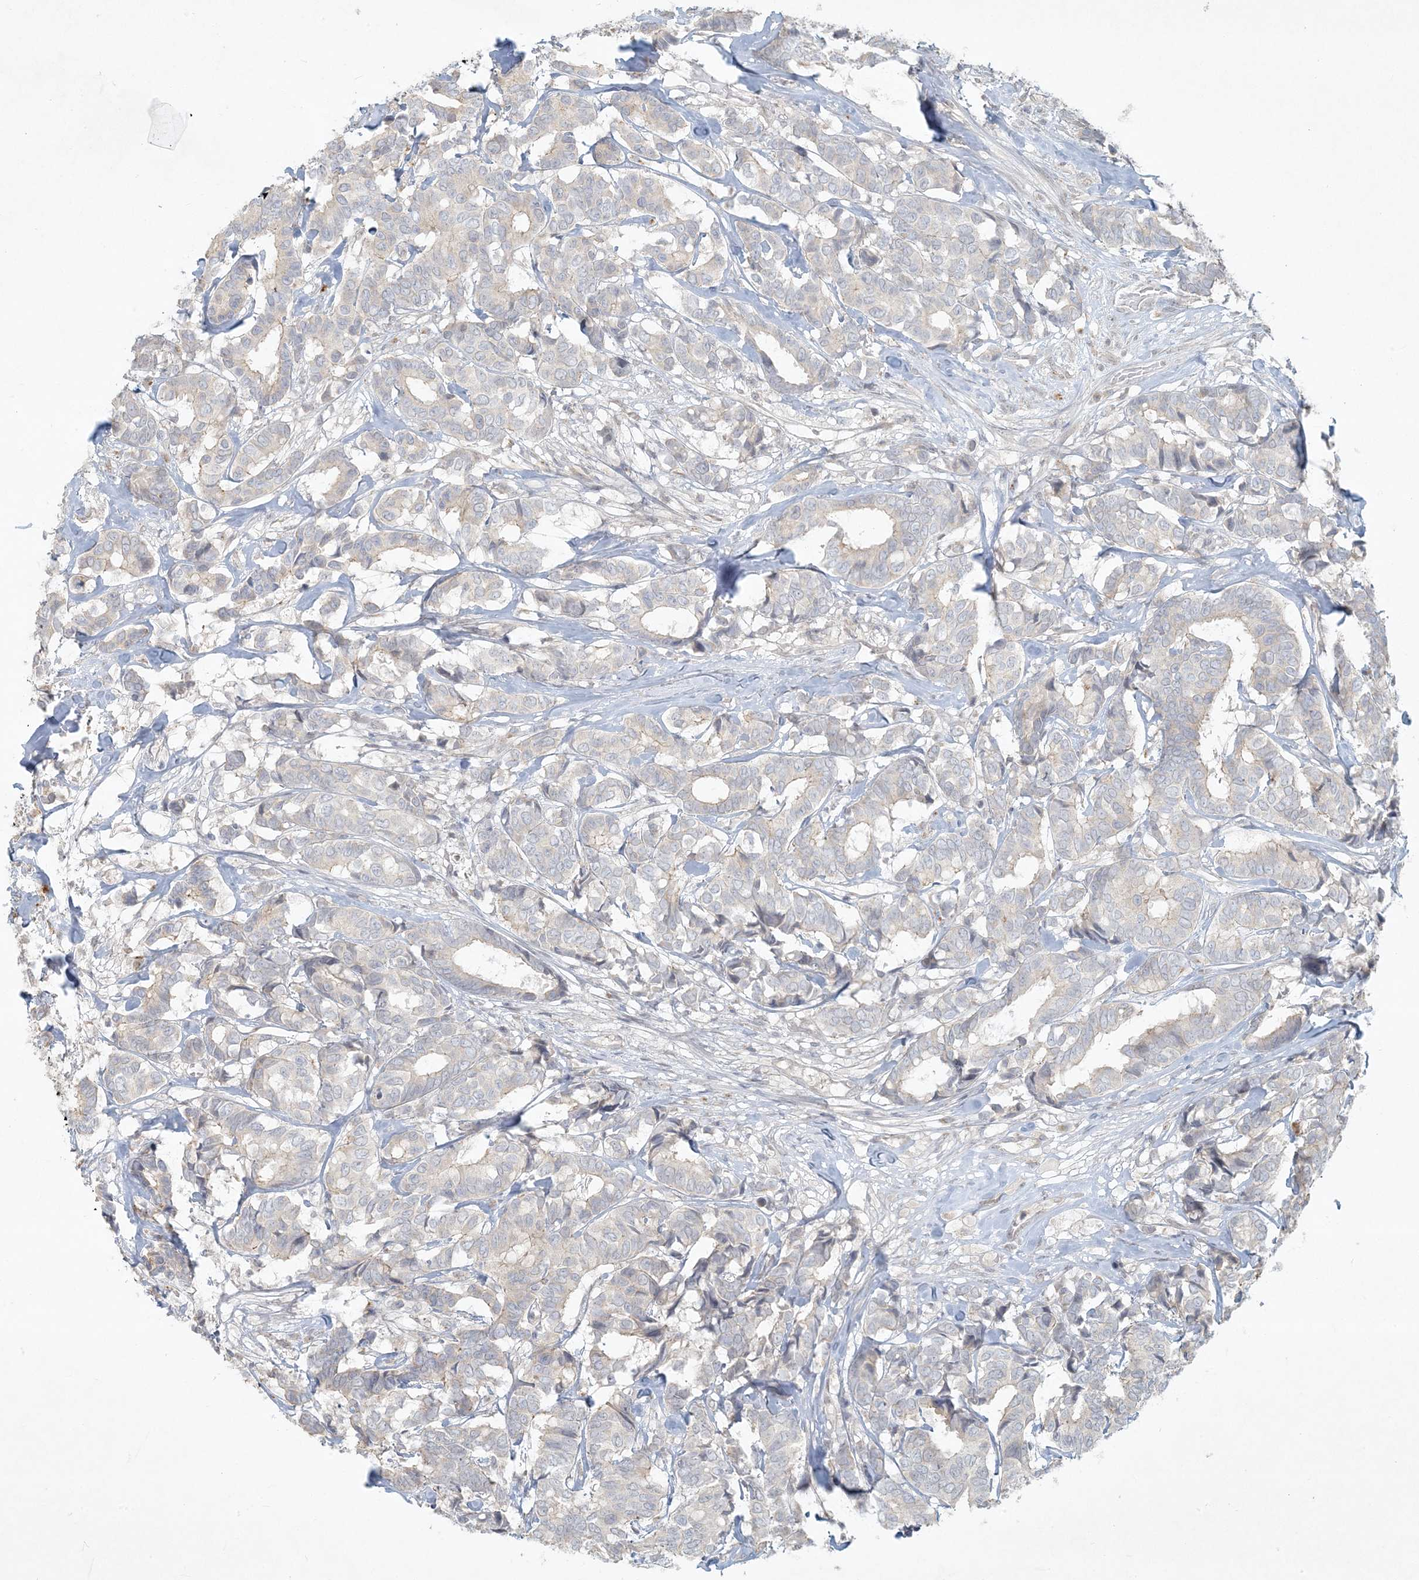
{"staining": {"intensity": "negative", "quantity": "none", "location": "none"}, "tissue": "breast cancer", "cell_type": "Tumor cells", "image_type": "cancer", "snomed": [{"axis": "morphology", "description": "Duct carcinoma"}, {"axis": "topography", "description": "Breast"}], "caption": "Immunohistochemistry (IHC) image of neoplastic tissue: breast cancer stained with DAB reveals no significant protein positivity in tumor cells. (IHC, brightfield microscopy, high magnification).", "gene": "BCORL1", "patient": {"sex": "female", "age": 87}}